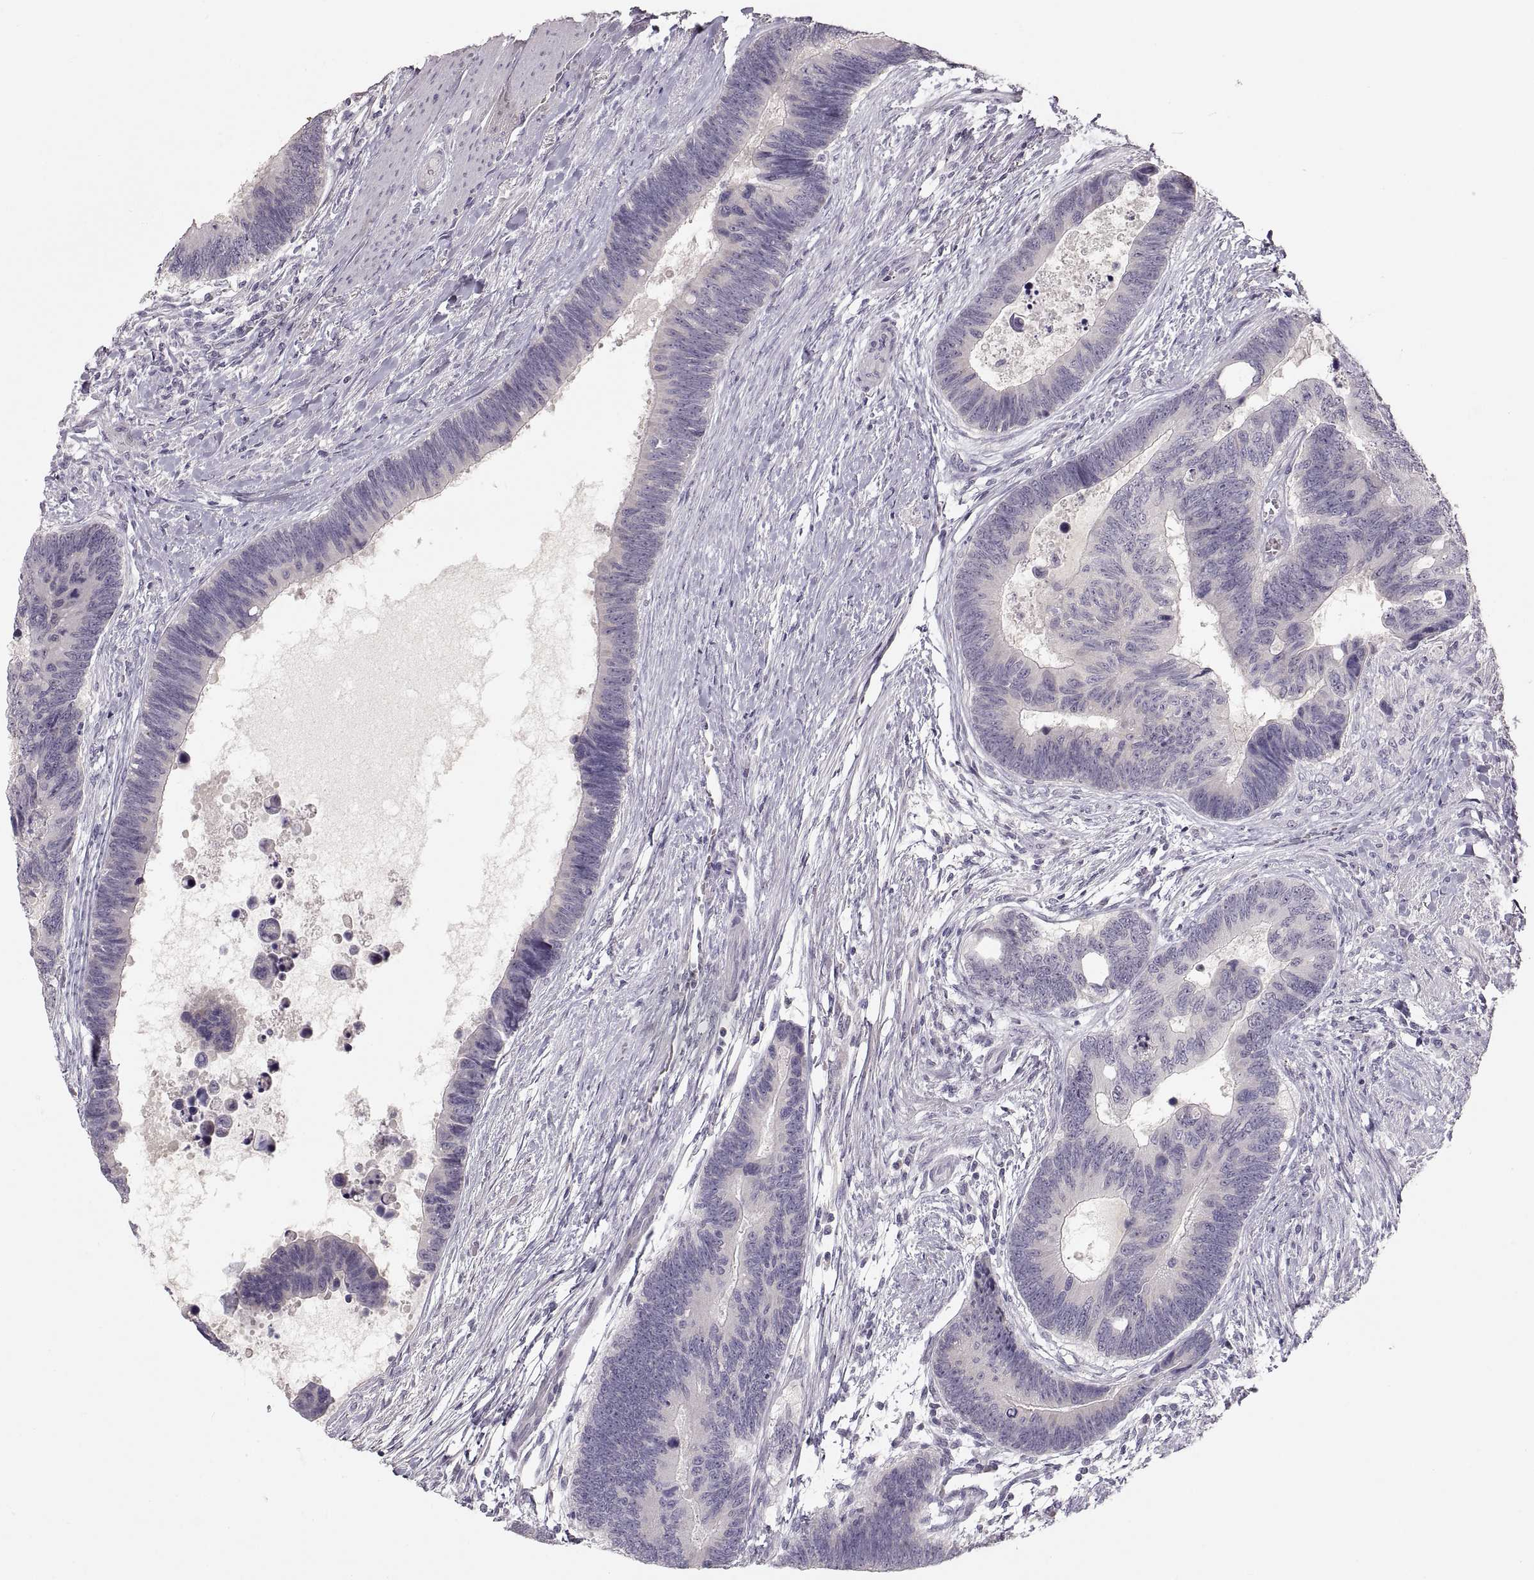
{"staining": {"intensity": "negative", "quantity": "none", "location": "none"}, "tissue": "colorectal cancer", "cell_type": "Tumor cells", "image_type": "cancer", "snomed": [{"axis": "morphology", "description": "Adenocarcinoma, NOS"}, {"axis": "topography", "description": "Colon"}], "caption": "Colorectal cancer was stained to show a protein in brown. There is no significant positivity in tumor cells.", "gene": "PCSK2", "patient": {"sex": "female", "age": 77}}